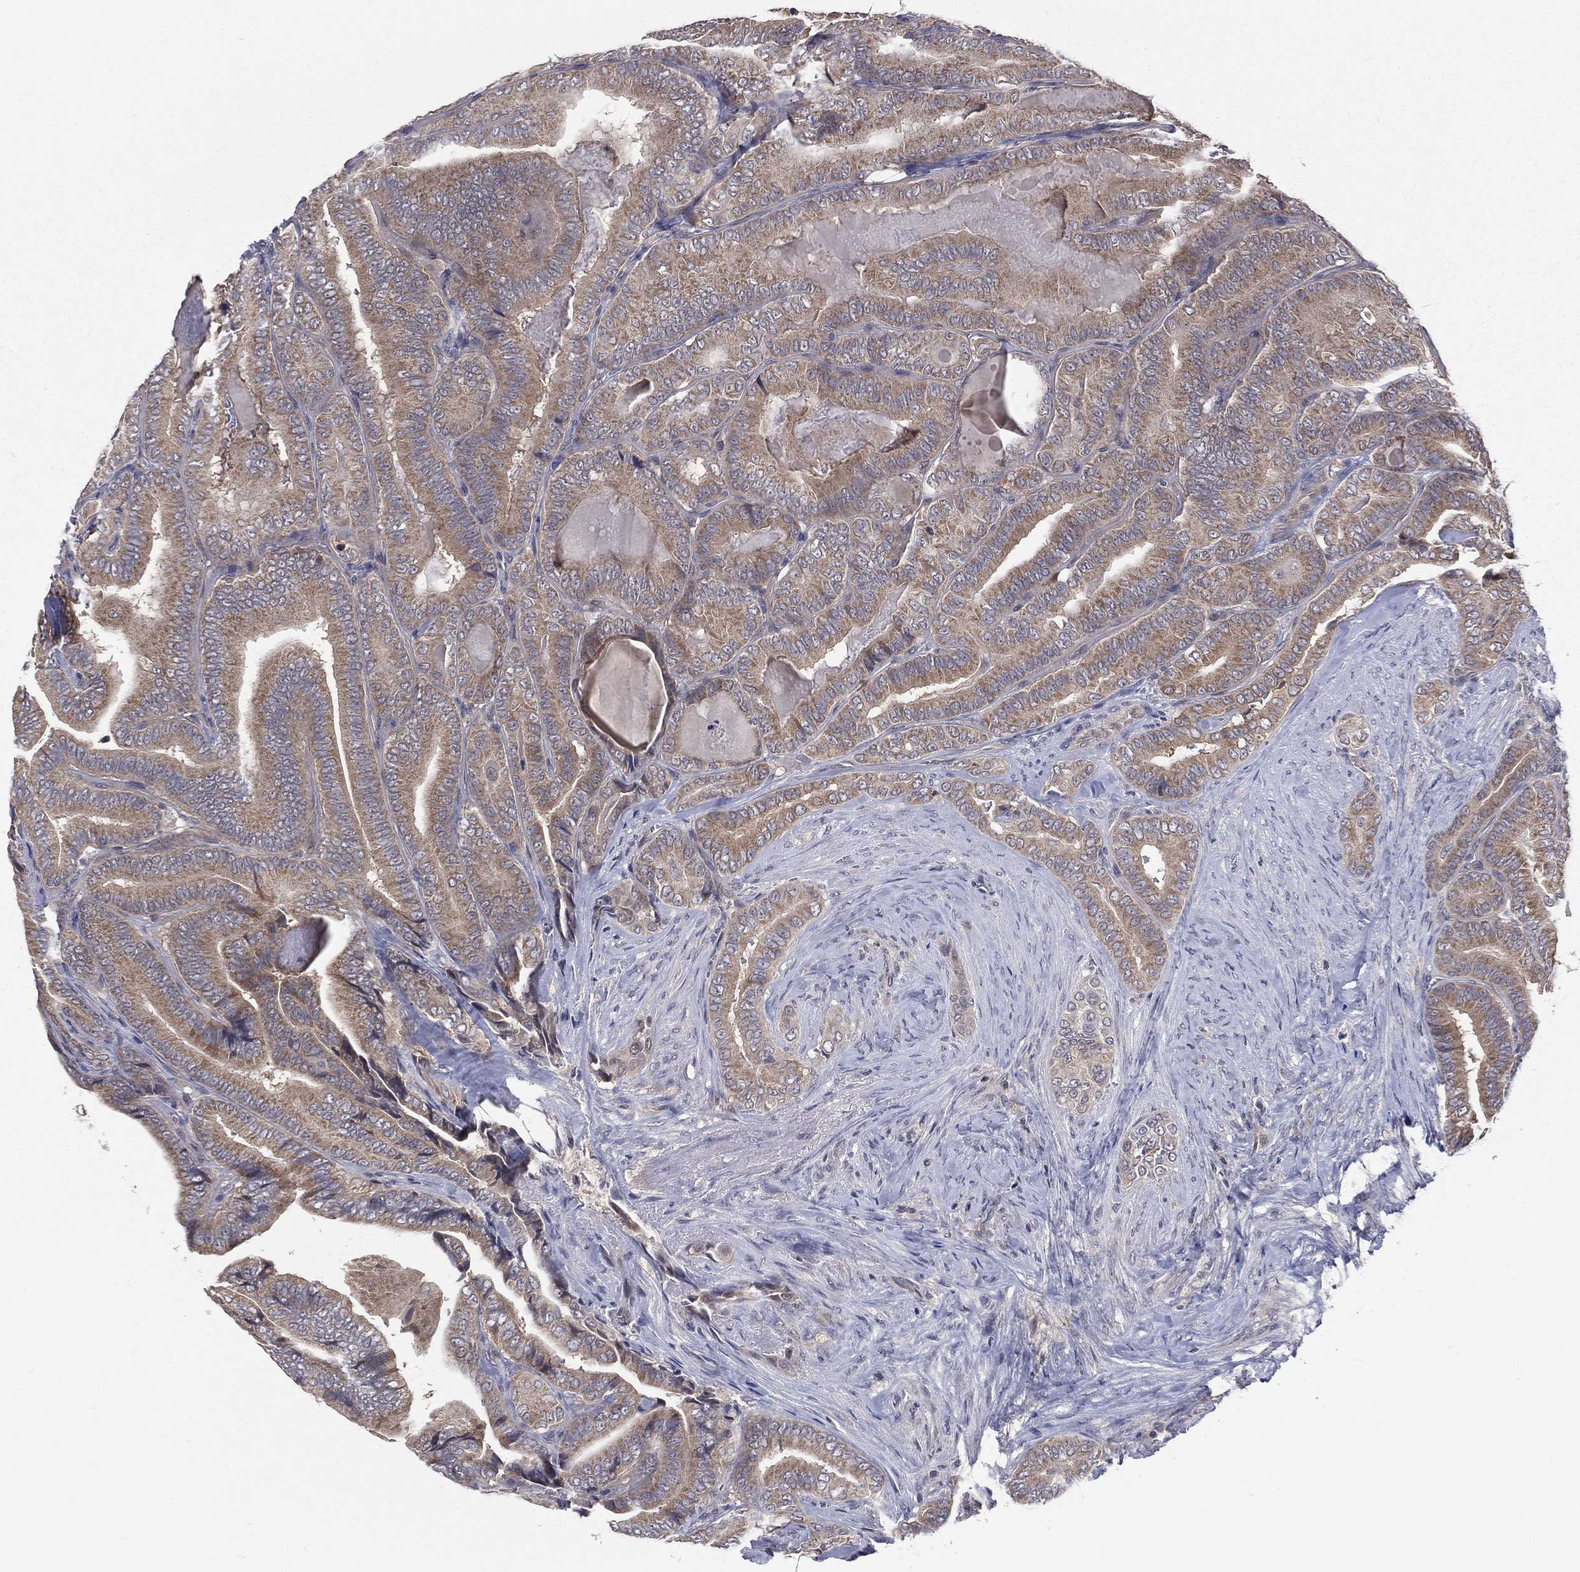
{"staining": {"intensity": "weak", "quantity": ">75%", "location": "cytoplasmic/membranous"}, "tissue": "thyroid cancer", "cell_type": "Tumor cells", "image_type": "cancer", "snomed": [{"axis": "morphology", "description": "Papillary adenocarcinoma, NOS"}, {"axis": "topography", "description": "Thyroid gland"}], "caption": "Thyroid papillary adenocarcinoma stained with a protein marker shows weak staining in tumor cells.", "gene": "DLG4", "patient": {"sex": "male", "age": 61}}